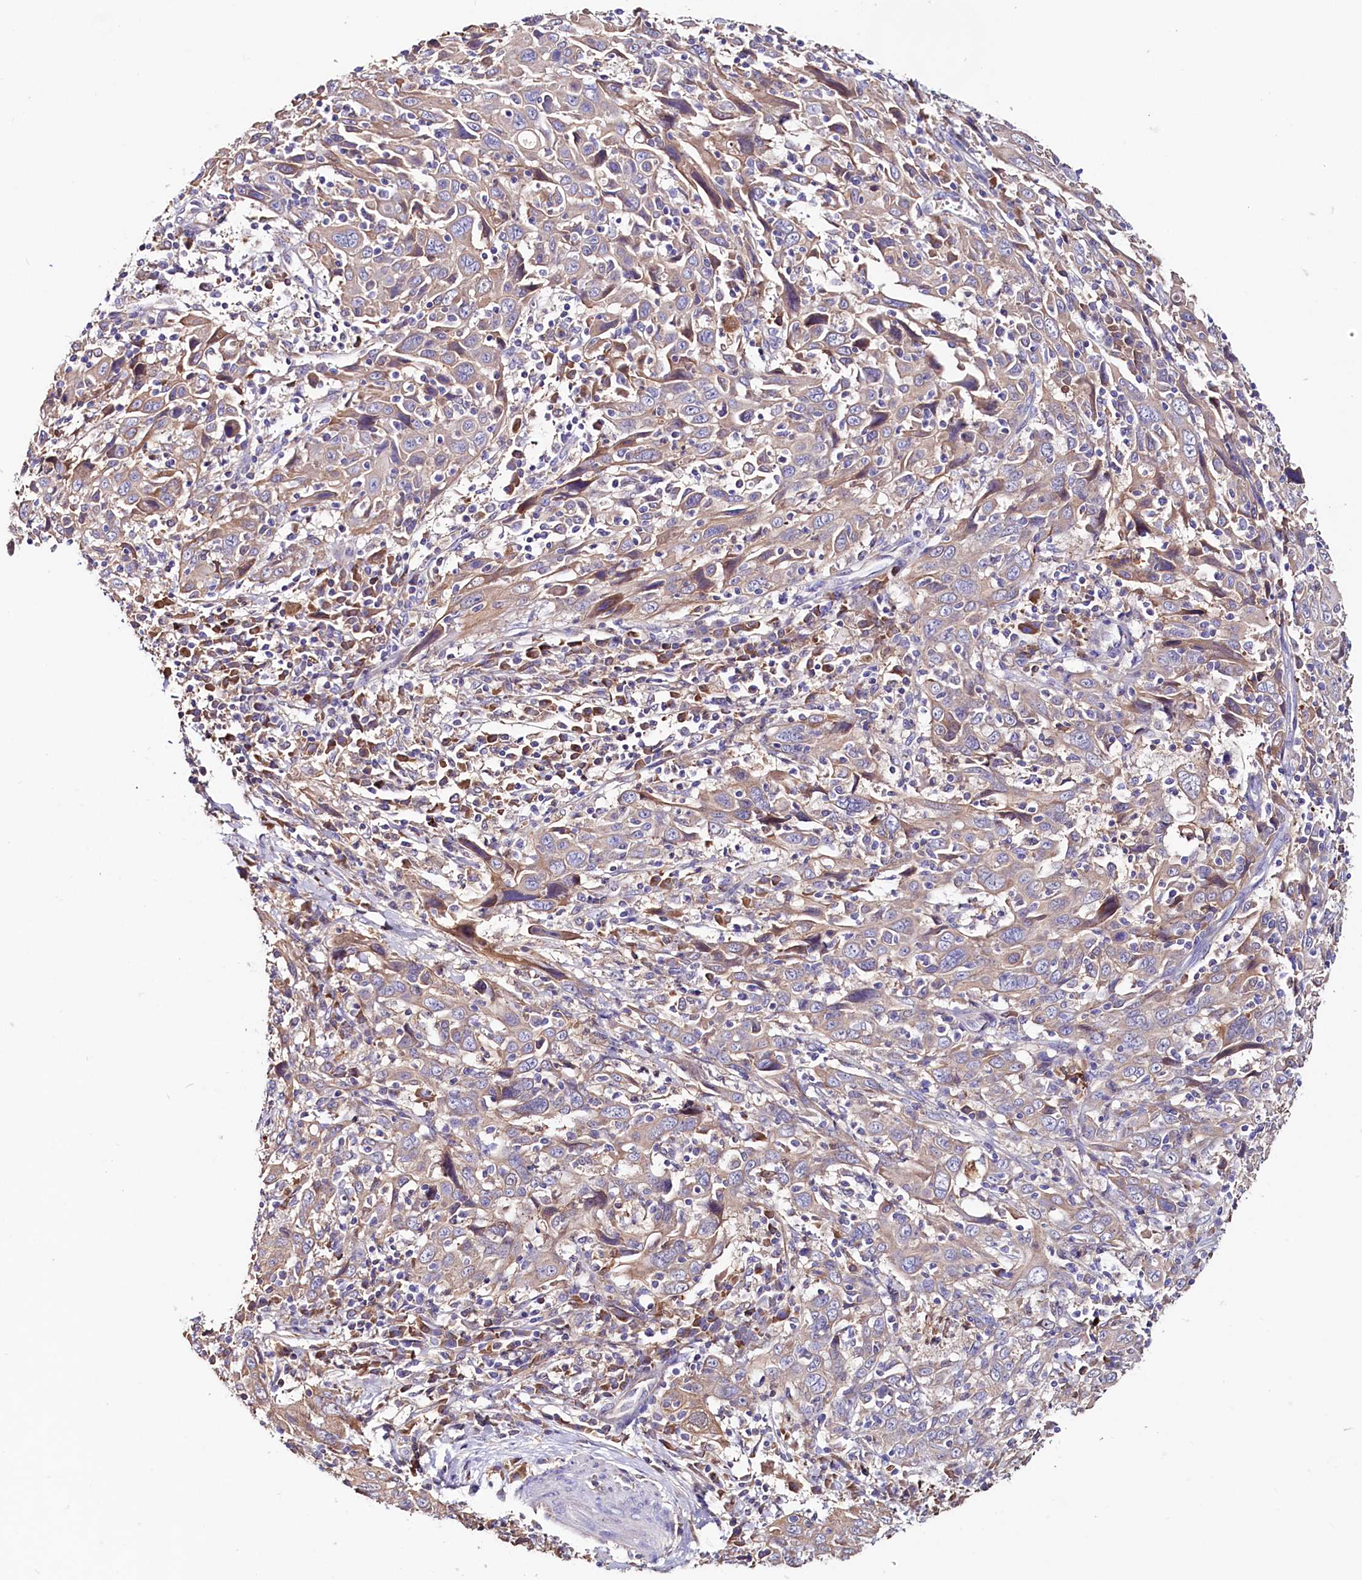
{"staining": {"intensity": "weak", "quantity": "<25%", "location": "cytoplasmic/membranous"}, "tissue": "cervical cancer", "cell_type": "Tumor cells", "image_type": "cancer", "snomed": [{"axis": "morphology", "description": "Squamous cell carcinoma, NOS"}, {"axis": "topography", "description": "Cervix"}], "caption": "This is an immunohistochemistry photomicrograph of cervical cancer. There is no expression in tumor cells.", "gene": "IL17RD", "patient": {"sex": "female", "age": 46}}